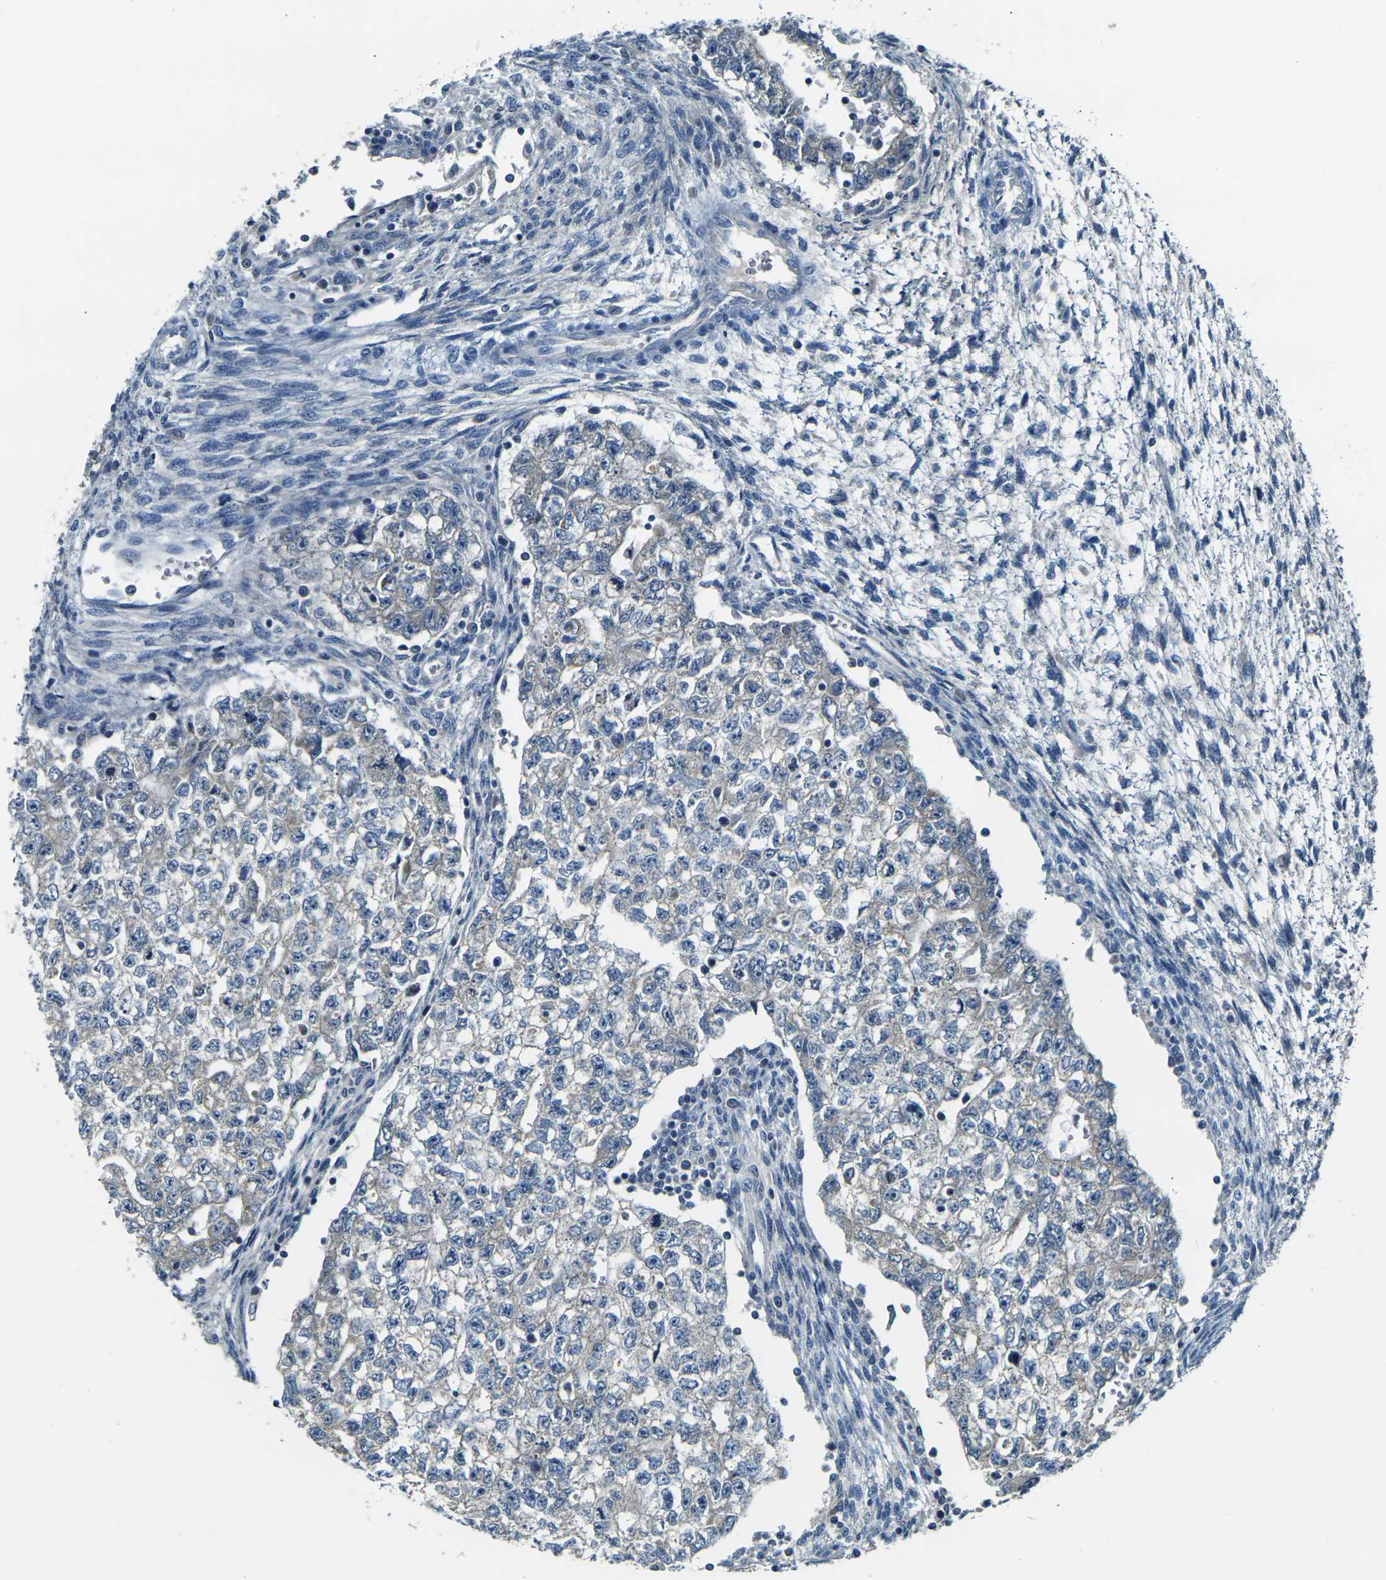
{"staining": {"intensity": "negative", "quantity": "none", "location": "none"}, "tissue": "testis cancer", "cell_type": "Tumor cells", "image_type": "cancer", "snomed": [{"axis": "morphology", "description": "Seminoma, NOS"}, {"axis": "morphology", "description": "Carcinoma, Embryonal, NOS"}, {"axis": "topography", "description": "Testis"}], "caption": "Testis cancer was stained to show a protein in brown. There is no significant expression in tumor cells.", "gene": "SHISAL2B", "patient": {"sex": "male", "age": 38}}